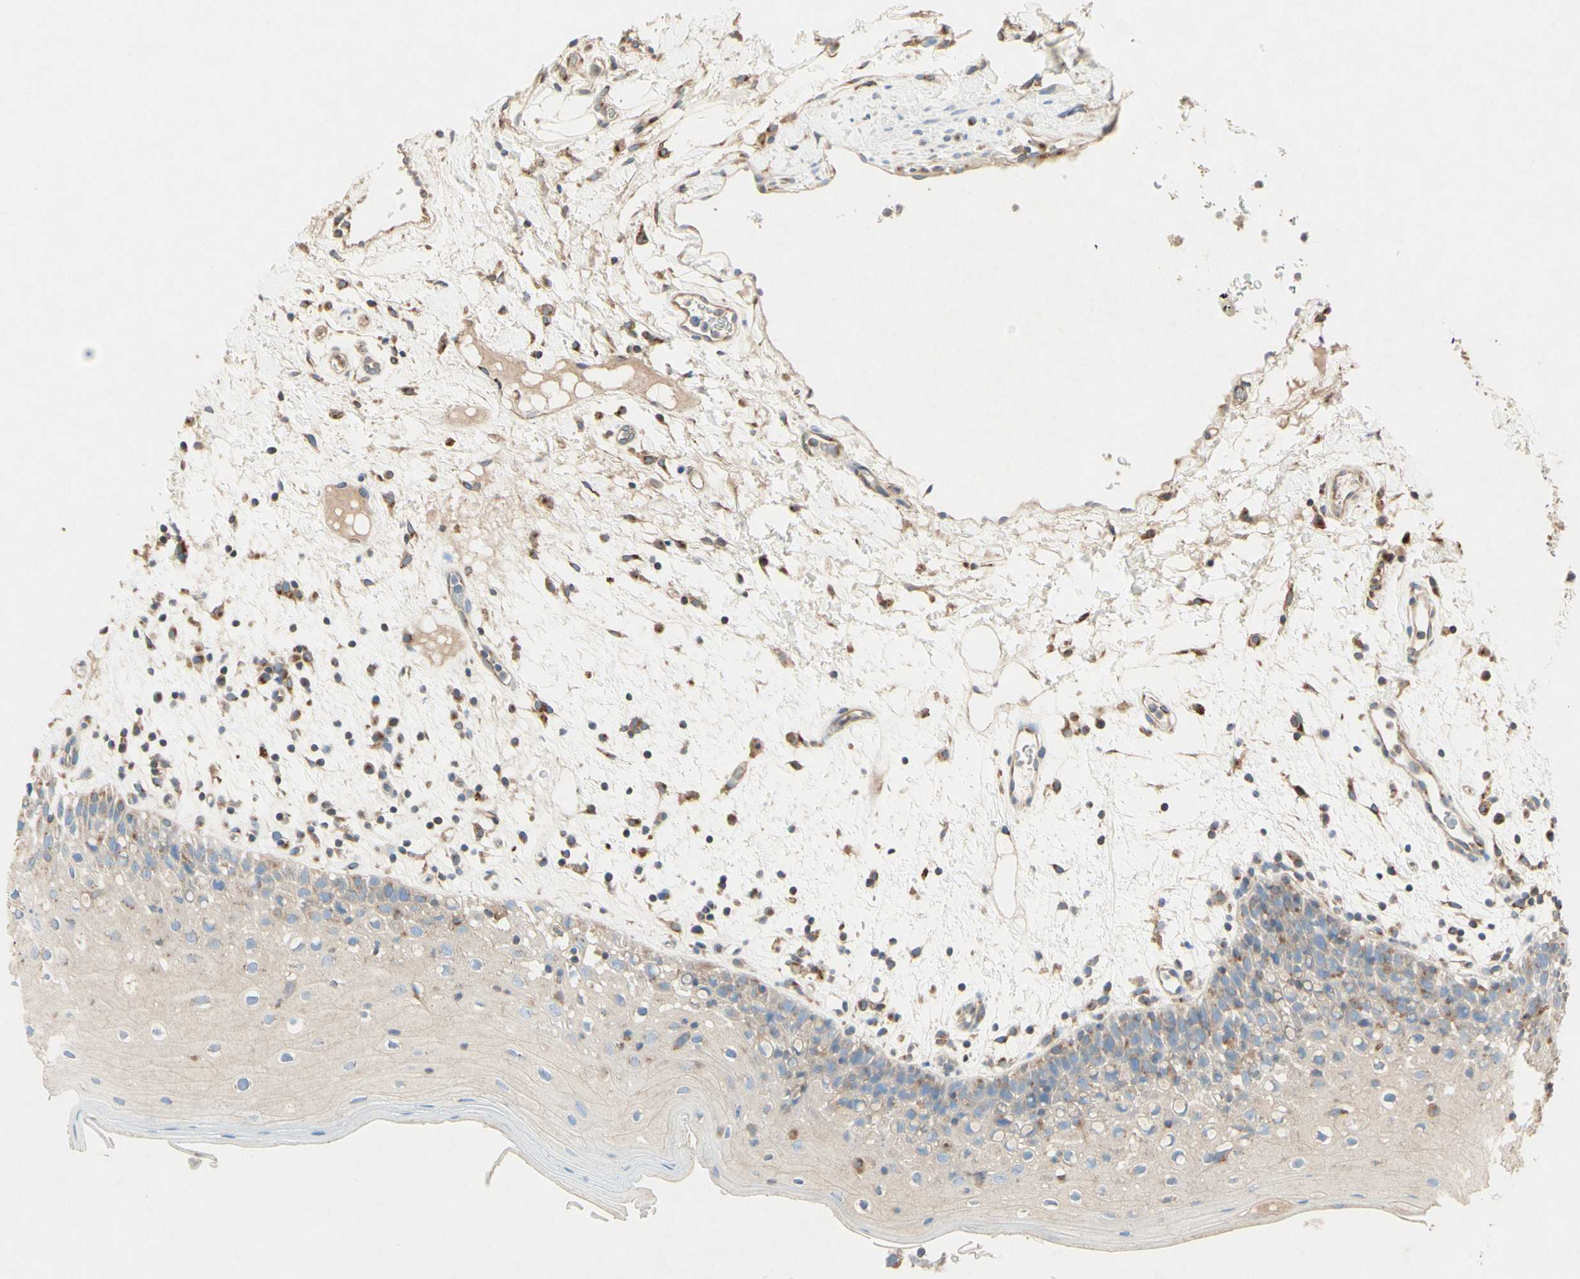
{"staining": {"intensity": "weak", "quantity": "<25%", "location": "cytoplasmic/membranous"}, "tissue": "oral mucosa", "cell_type": "Squamous epithelial cells", "image_type": "normal", "snomed": [{"axis": "morphology", "description": "Normal tissue, NOS"}, {"axis": "morphology", "description": "Squamous cell carcinoma, NOS"}, {"axis": "topography", "description": "Skeletal muscle"}, {"axis": "topography", "description": "Oral tissue"}], "caption": "Immunohistochemistry photomicrograph of normal oral mucosa: human oral mucosa stained with DAB (3,3'-diaminobenzidine) demonstrates no significant protein staining in squamous epithelial cells.", "gene": "MTM1", "patient": {"sex": "male", "age": 71}}